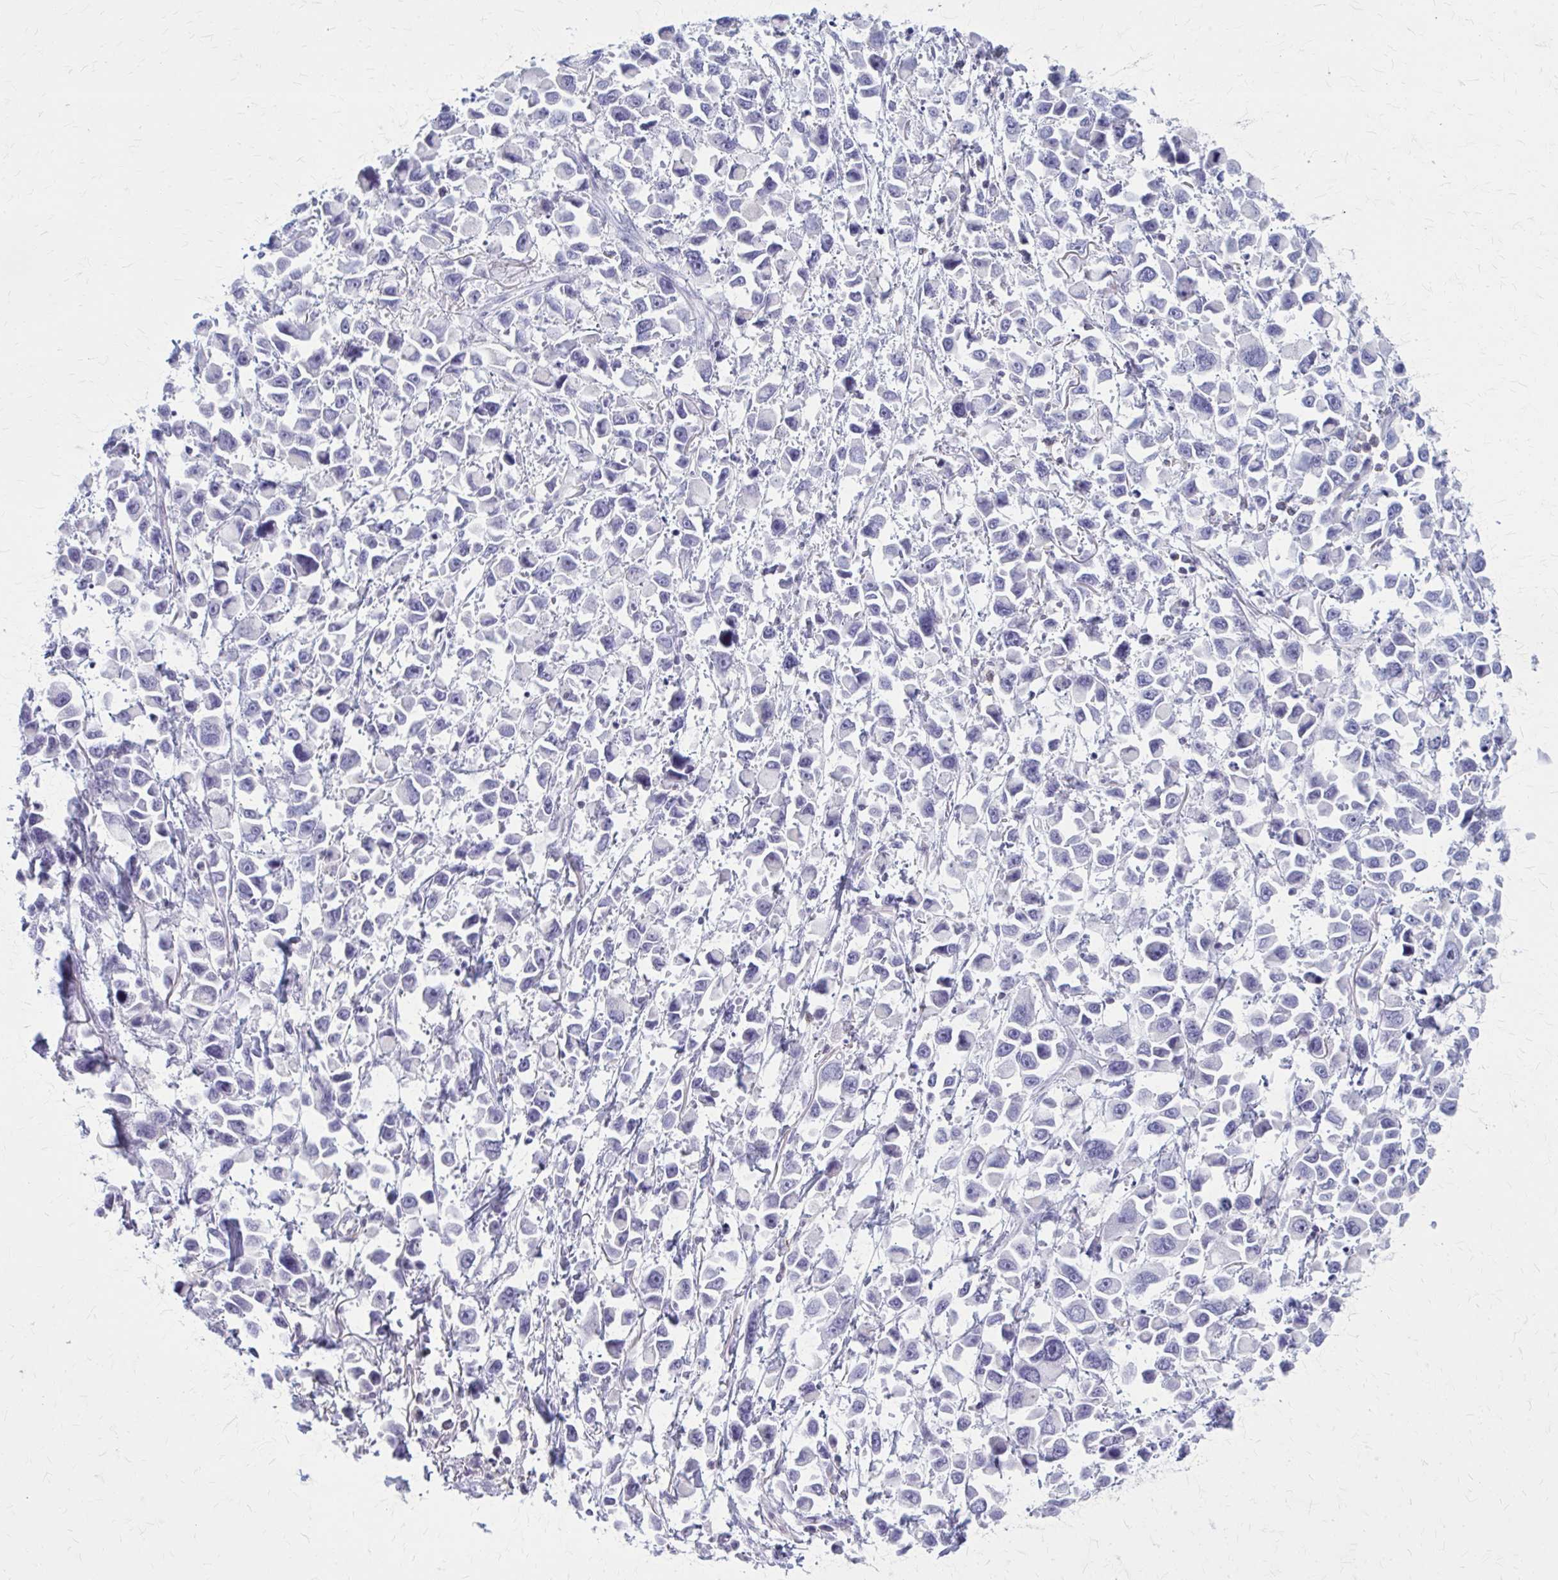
{"staining": {"intensity": "negative", "quantity": "none", "location": "none"}, "tissue": "stomach cancer", "cell_type": "Tumor cells", "image_type": "cancer", "snomed": [{"axis": "morphology", "description": "Adenocarcinoma, NOS"}, {"axis": "topography", "description": "Stomach"}], "caption": "DAB immunohistochemical staining of adenocarcinoma (stomach) displays no significant expression in tumor cells. (DAB immunohistochemistry, high magnification).", "gene": "PITPNM1", "patient": {"sex": "female", "age": 81}}